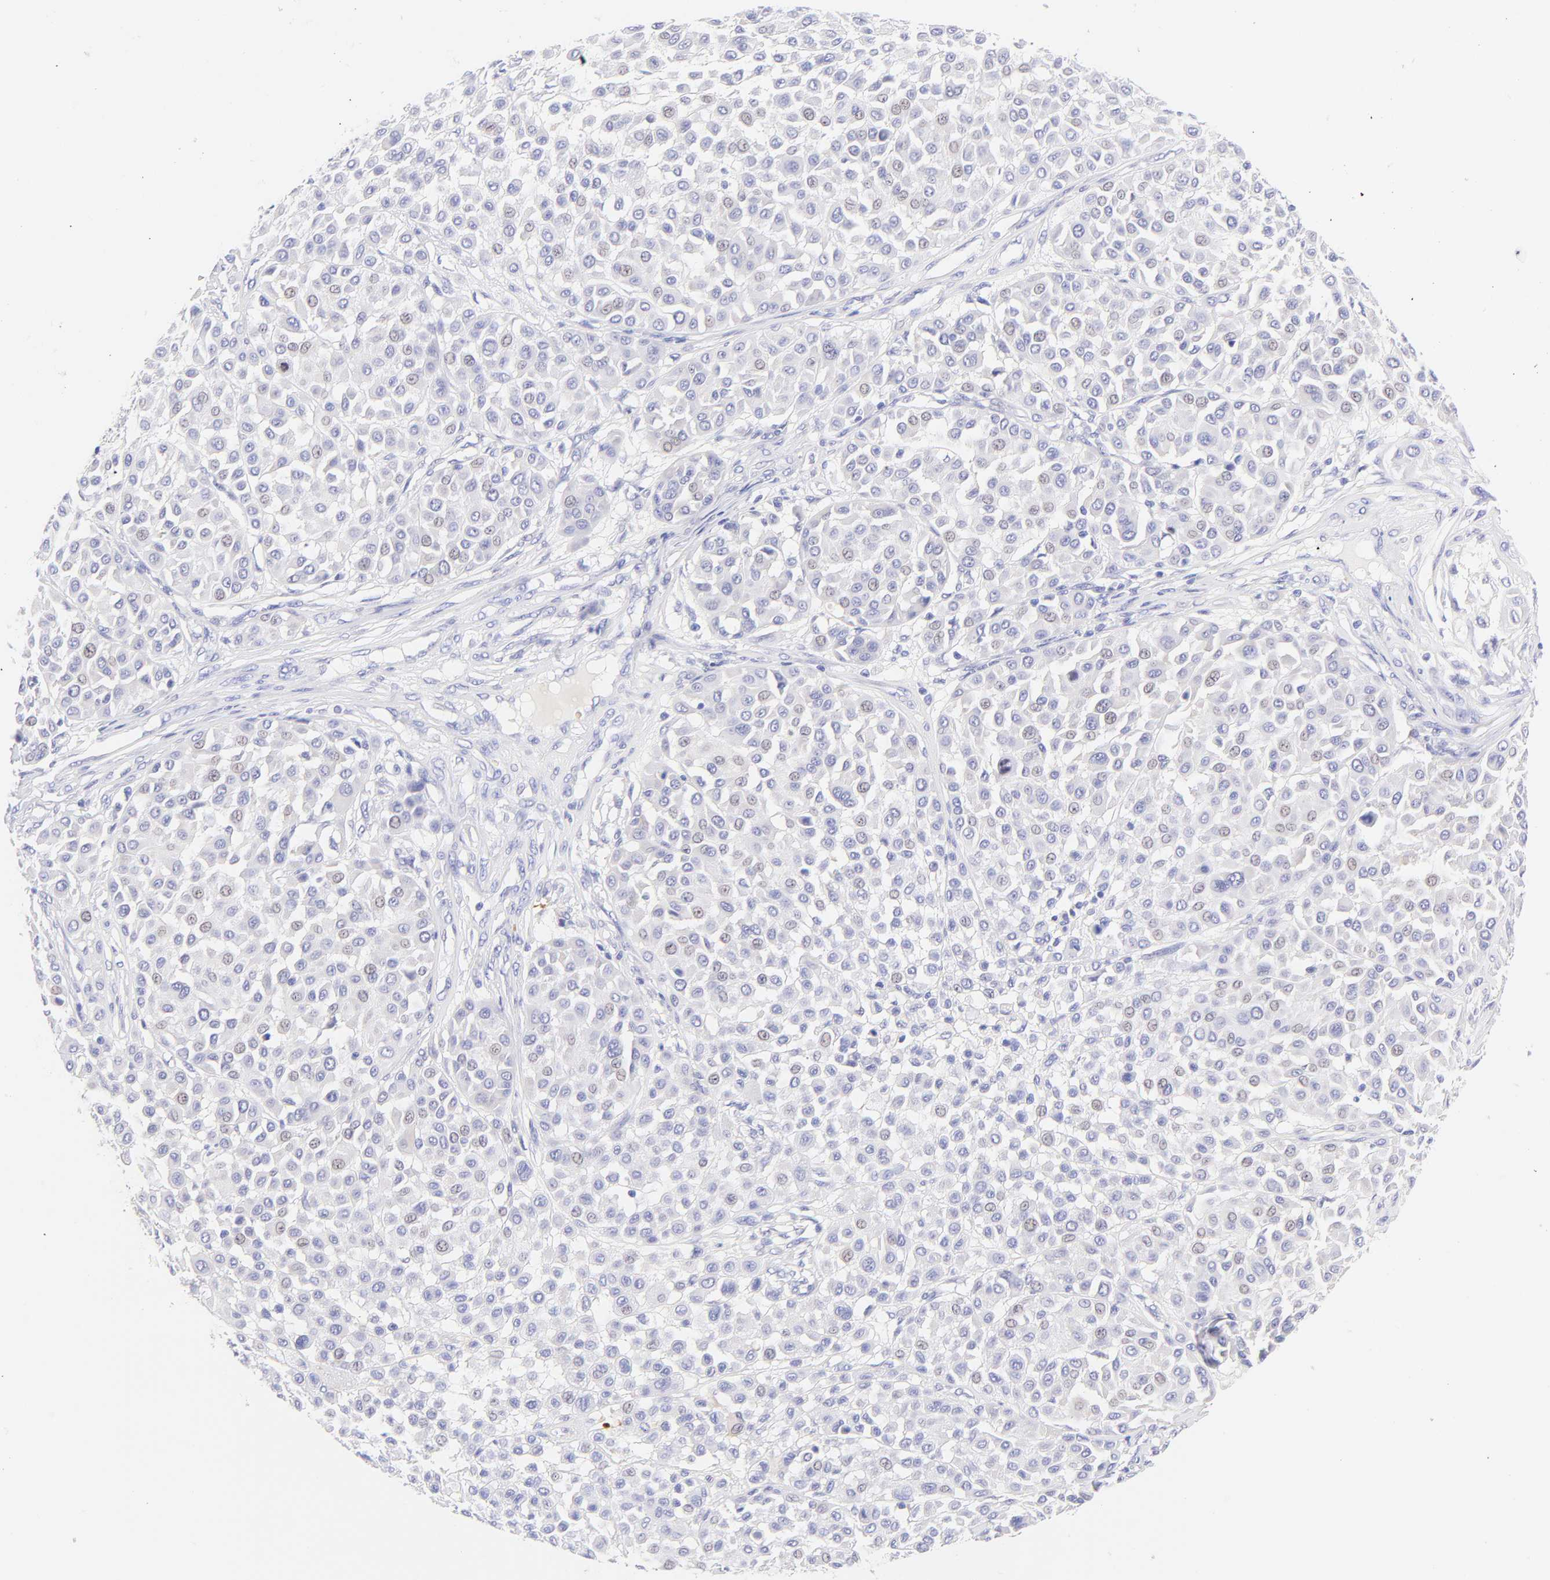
{"staining": {"intensity": "negative", "quantity": "none", "location": "none"}, "tissue": "melanoma", "cell_type": "Tumor cells", "image_type": "cancer", "snomed": [{"axis": "morphology", "description": "Malignant melanoma, Metastatic site"}, {"axis": "topography", "description": "Soft tissue"}], "caption": "This histopathology image is of melanoma stained with IHC to label a protein in brown with the nuclei are counter-stained blue. There is no staining in tumor cells.", "gene": "FRMPD3", "patient": {"sex": "male", "age": 41}}